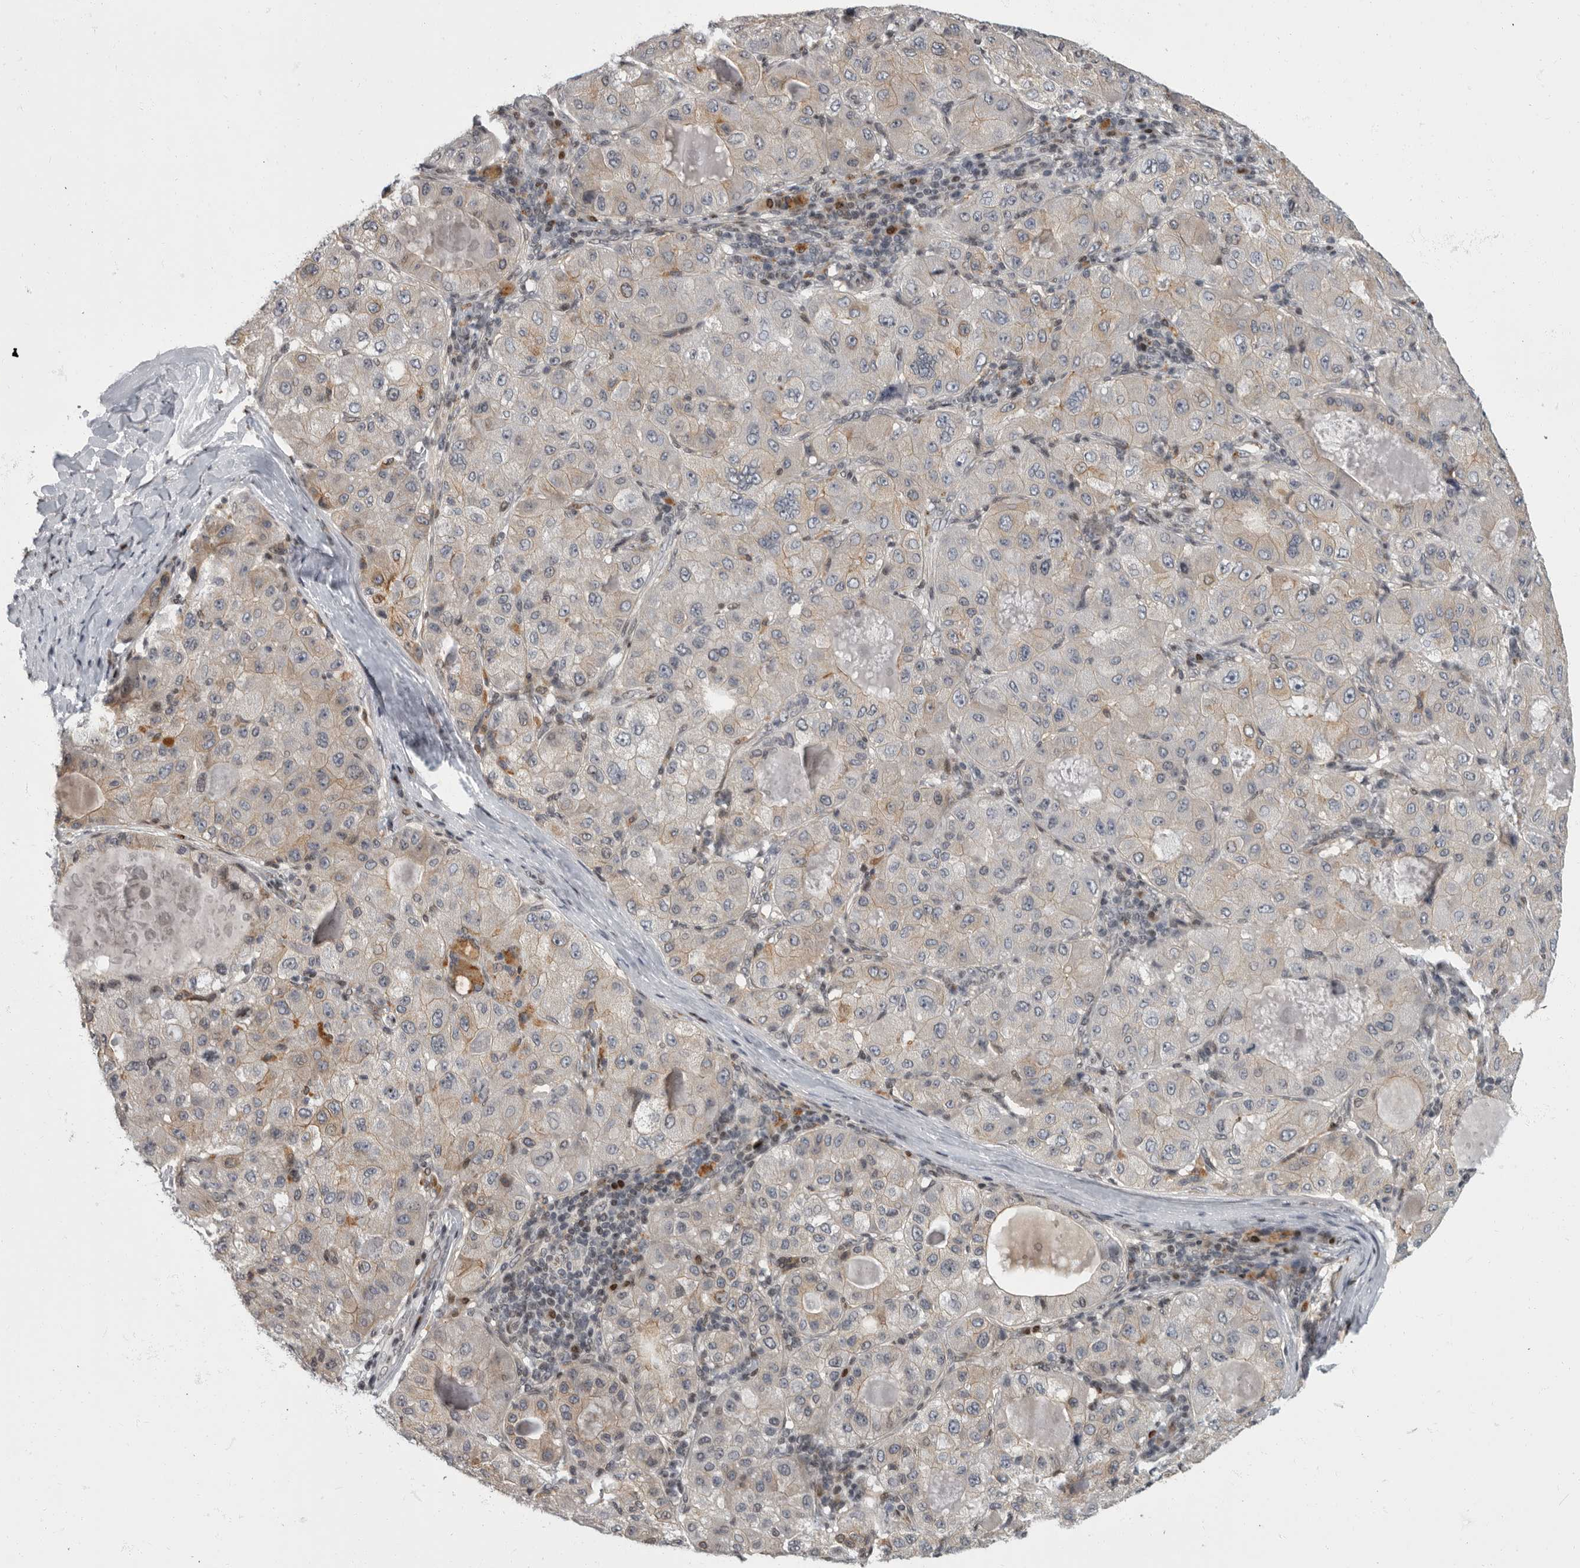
{"staining": {"intensity": "weak", "quantity": "<25%", "location": "cytoplasmic/membranous"}, "tissue": "liver cancer", "cell_type": "Tumor cells", "image_type": "cancer", "snomed": [{"axis": "morphology", "description": "Carcinoma, Hepatocellular, NOS"}, {"axis": "topography", "description": "Liver"}], "caption": "A high-resolution image shows immunohistochemistry staining of hepatocellular carcinoma (liver), which displays no significant positivity in tumor cells. The staining is performed using DAB (3,3'-diaminobenzidine) brown chromogen with nuclei counter-stained in using hematoxylin.", "gene": "EVI5", "patient": {"sex": "male", "age": 80}}